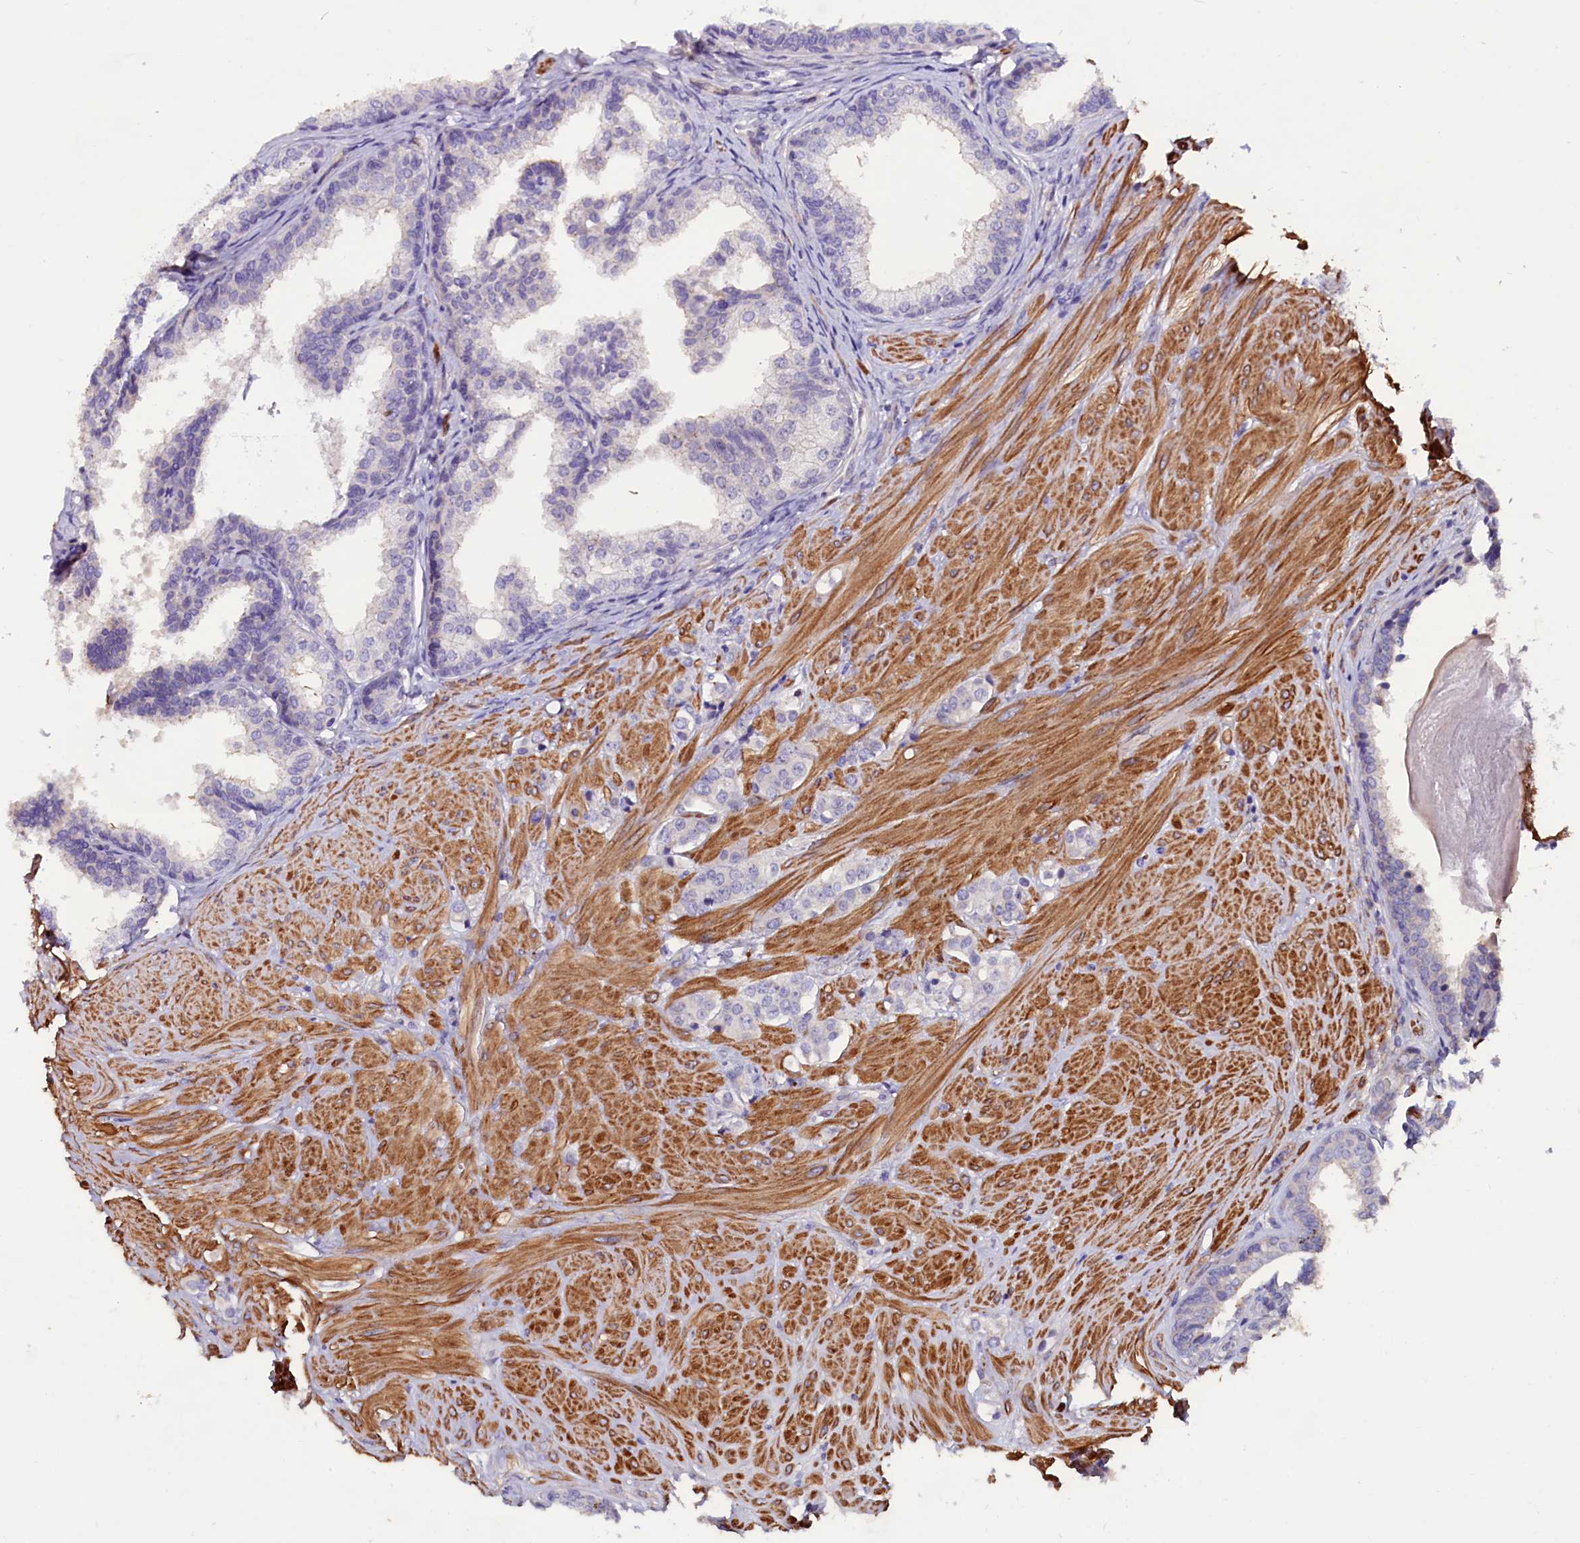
{"staining": {"intensity": "negative", "quantity": "none", "location": "none"}, "tissue": "prostate cancer", "cell_type": "Tumor cells", "image_type": "cancer", "snomed": [{"axis": "morphology", "description": "Adenocarcinoma, High grade"}, {"axis": "topography", "description": "Prostate"}], "caption": "Prostate adenocarcinoma (high-grade) was stained to show a protein in brown. There is no significant positivity in tumor cells.", "gene": "ZNF749", "patient": {"sex": "male", "age": 62}}